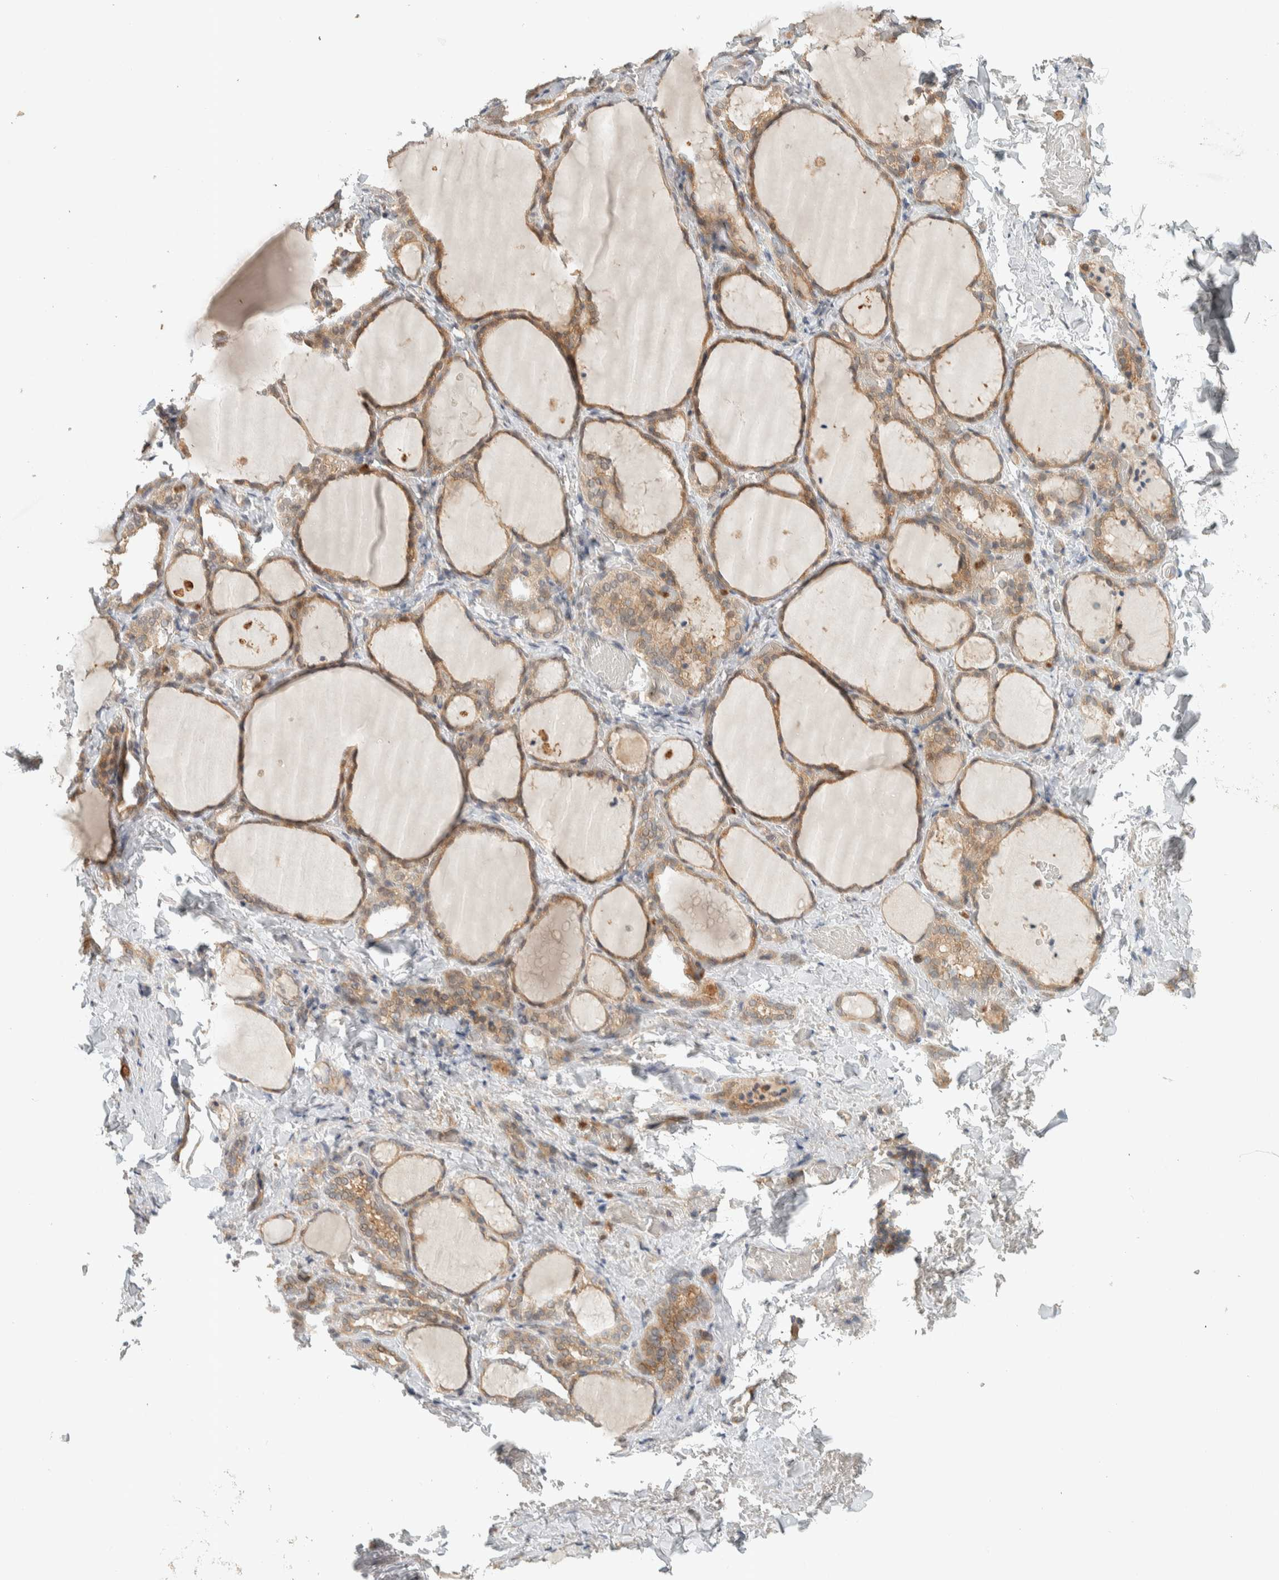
{"staining": {"intensity": "moderate", "quantity": ">75%", "location": "cytoplasmic/membranous"}, "tissue": "thyroid gland", "cell_type": "Glandular cells", "image_type": "normal", "snomed": [{"axis": "morphology", "description": "Normal tissue, NOS"}, {"axis": "morphology", "description": "Papillary adenocarcinoma, NOS"}, {"axis": "topography", "description": "Thyroid gland"}], "caption": "Glandular cells show moderate cytoplasmic/membranous positivity in about >75% of cells in unremarkable thyroid gland. (Stains: DAB in brown, nuclei in blue, Microscopy: brightfield microscopy at high magnification).", "gene": "ADSS2", "patient": {"sex": "female", "age": 30}}